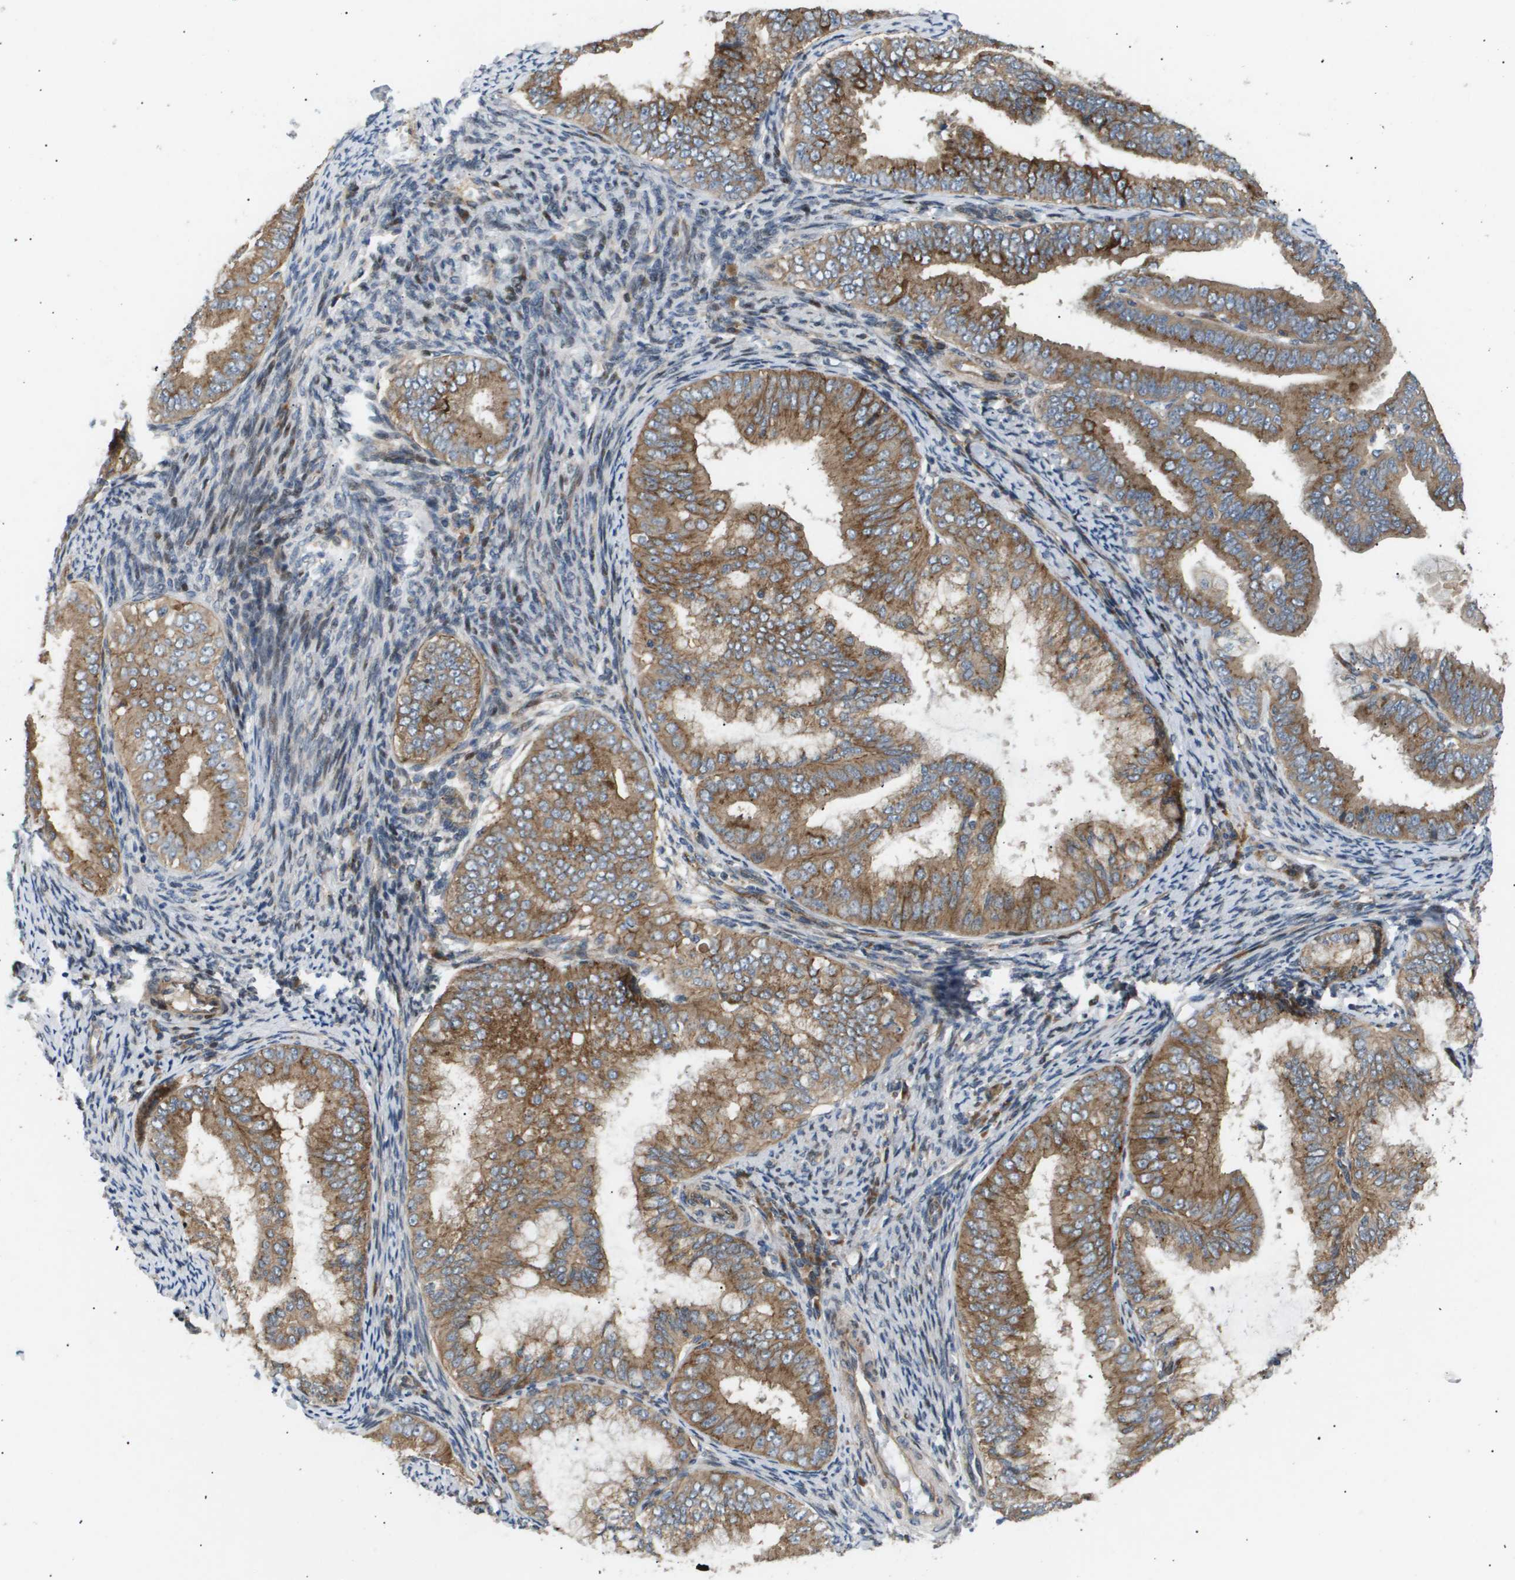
{"staining": {"intensity": "moderate", "quantity": ">75%", "location": "cytoplasmic/membranous"}, "tissue": "endometrial cancer", "cell_type": "Tumor cells", "image_type": "cancer", "snomed": [{"axis": "morphology", "description": "Adenocarcinoma, NOS"}, {"axis": "topography", "description": "Endometrium"}], "caption": "IHC image of neoplastic tissue: human endometrial cancer stained using immunohistochemistry reveals medium levels of moderate protein expression localized specifically in the cytoplasmic/membranous of tumor cells, appearing as a cytoplasmic/membranous brown color.", "gene": "LYSMD3", "patient": {"sex": "female", "age": 63}}